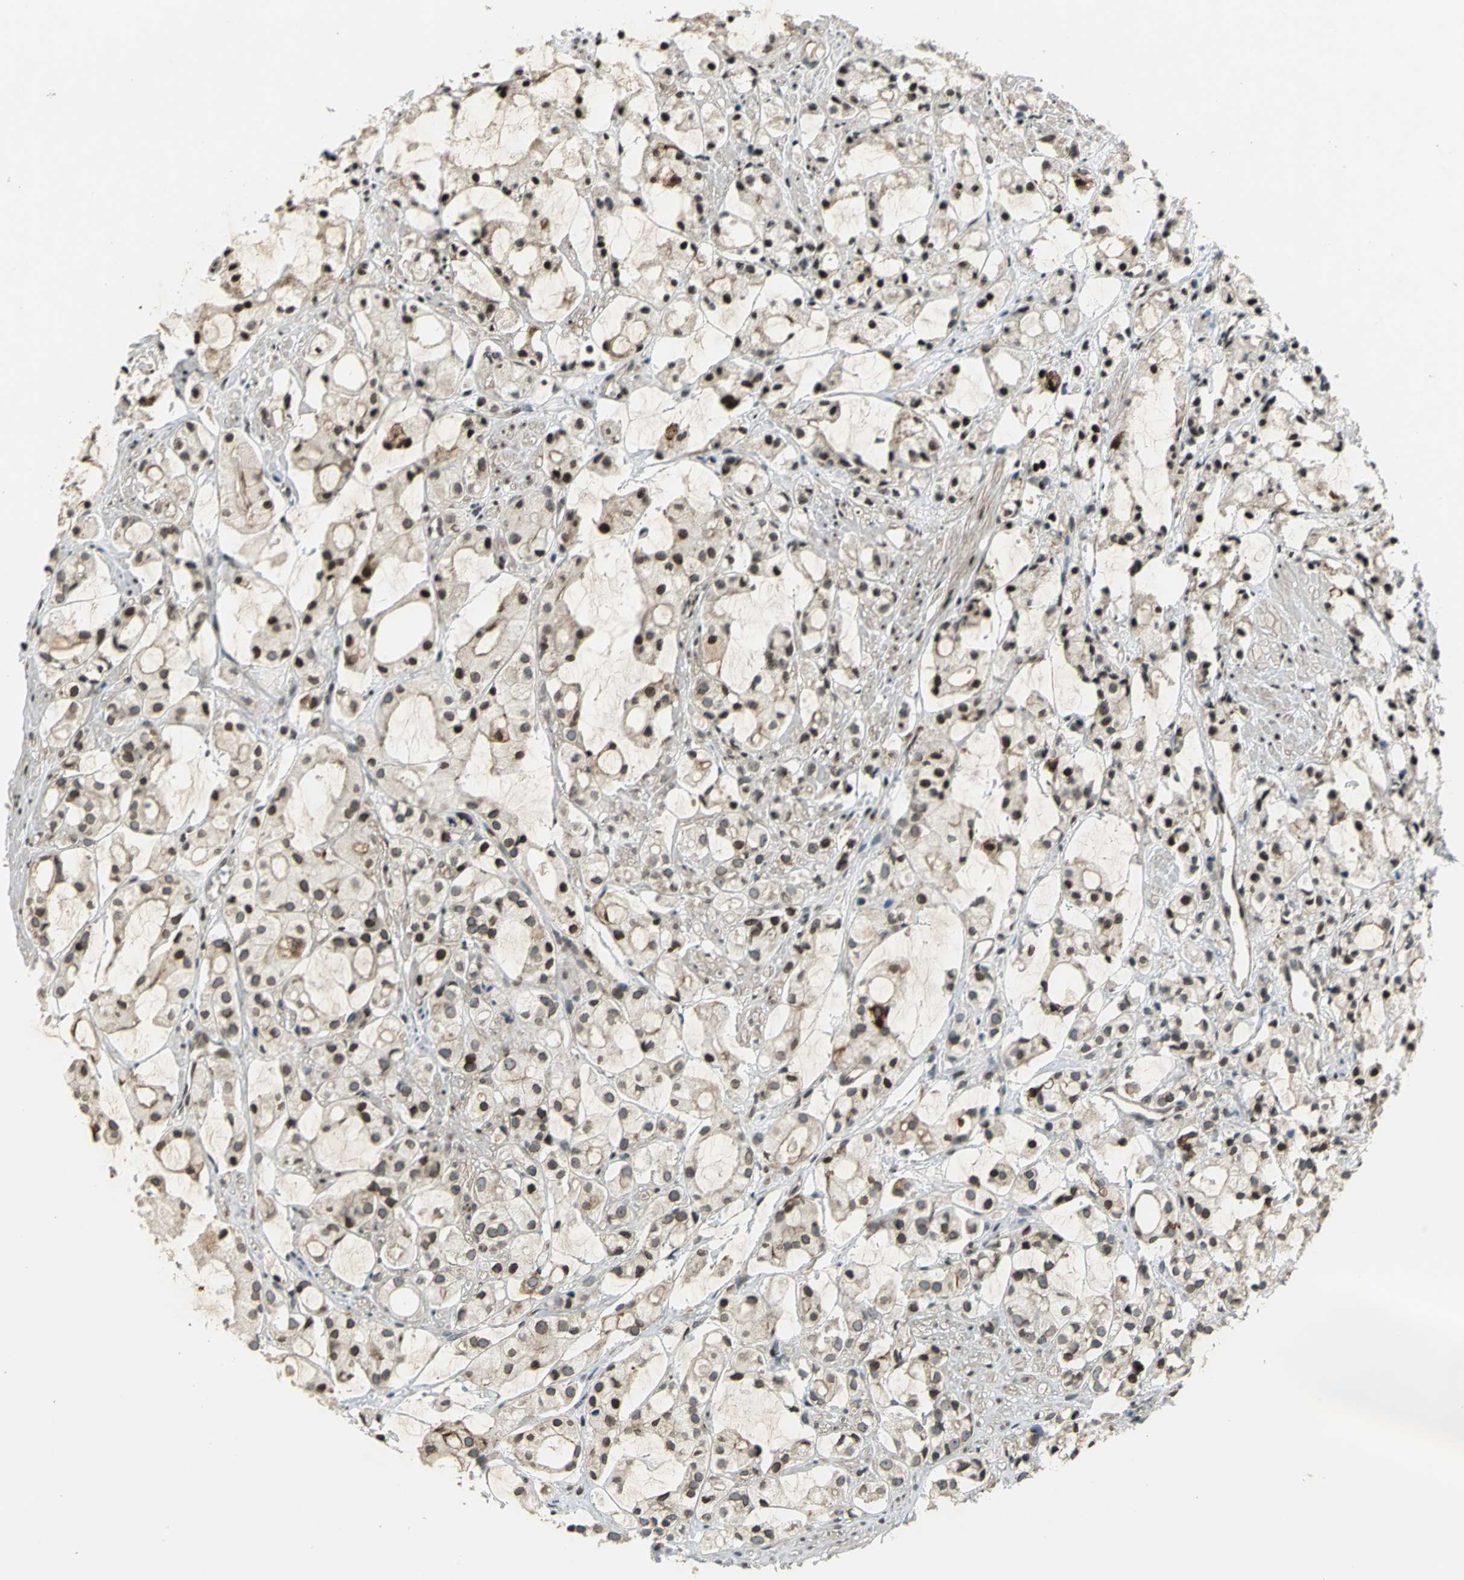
{"staining": {"intensity": "strong", "quantity": "25%-75%", "location": "cytoplasmic/membranous,nuclear"}, "tissue": "prostate cancer", "cell_type": "Tumor cells", "image_type": "cancer", "snomed": [{"axis": "morphology", "description": "Adenocarcinoma, High grade"}, {"axis": "topography", "description": "Prostate"}], "caption": "Immunohistochemical staining of prostate cancer (high-grade adenocarcinoma) reveals high levels of strong cytoplasmic/membranous and nuclear protein positivity in approximately 25%-75% of tumor cells.", "gene": "BRIP1", "patient": {"sex": "male", "age": 85}}